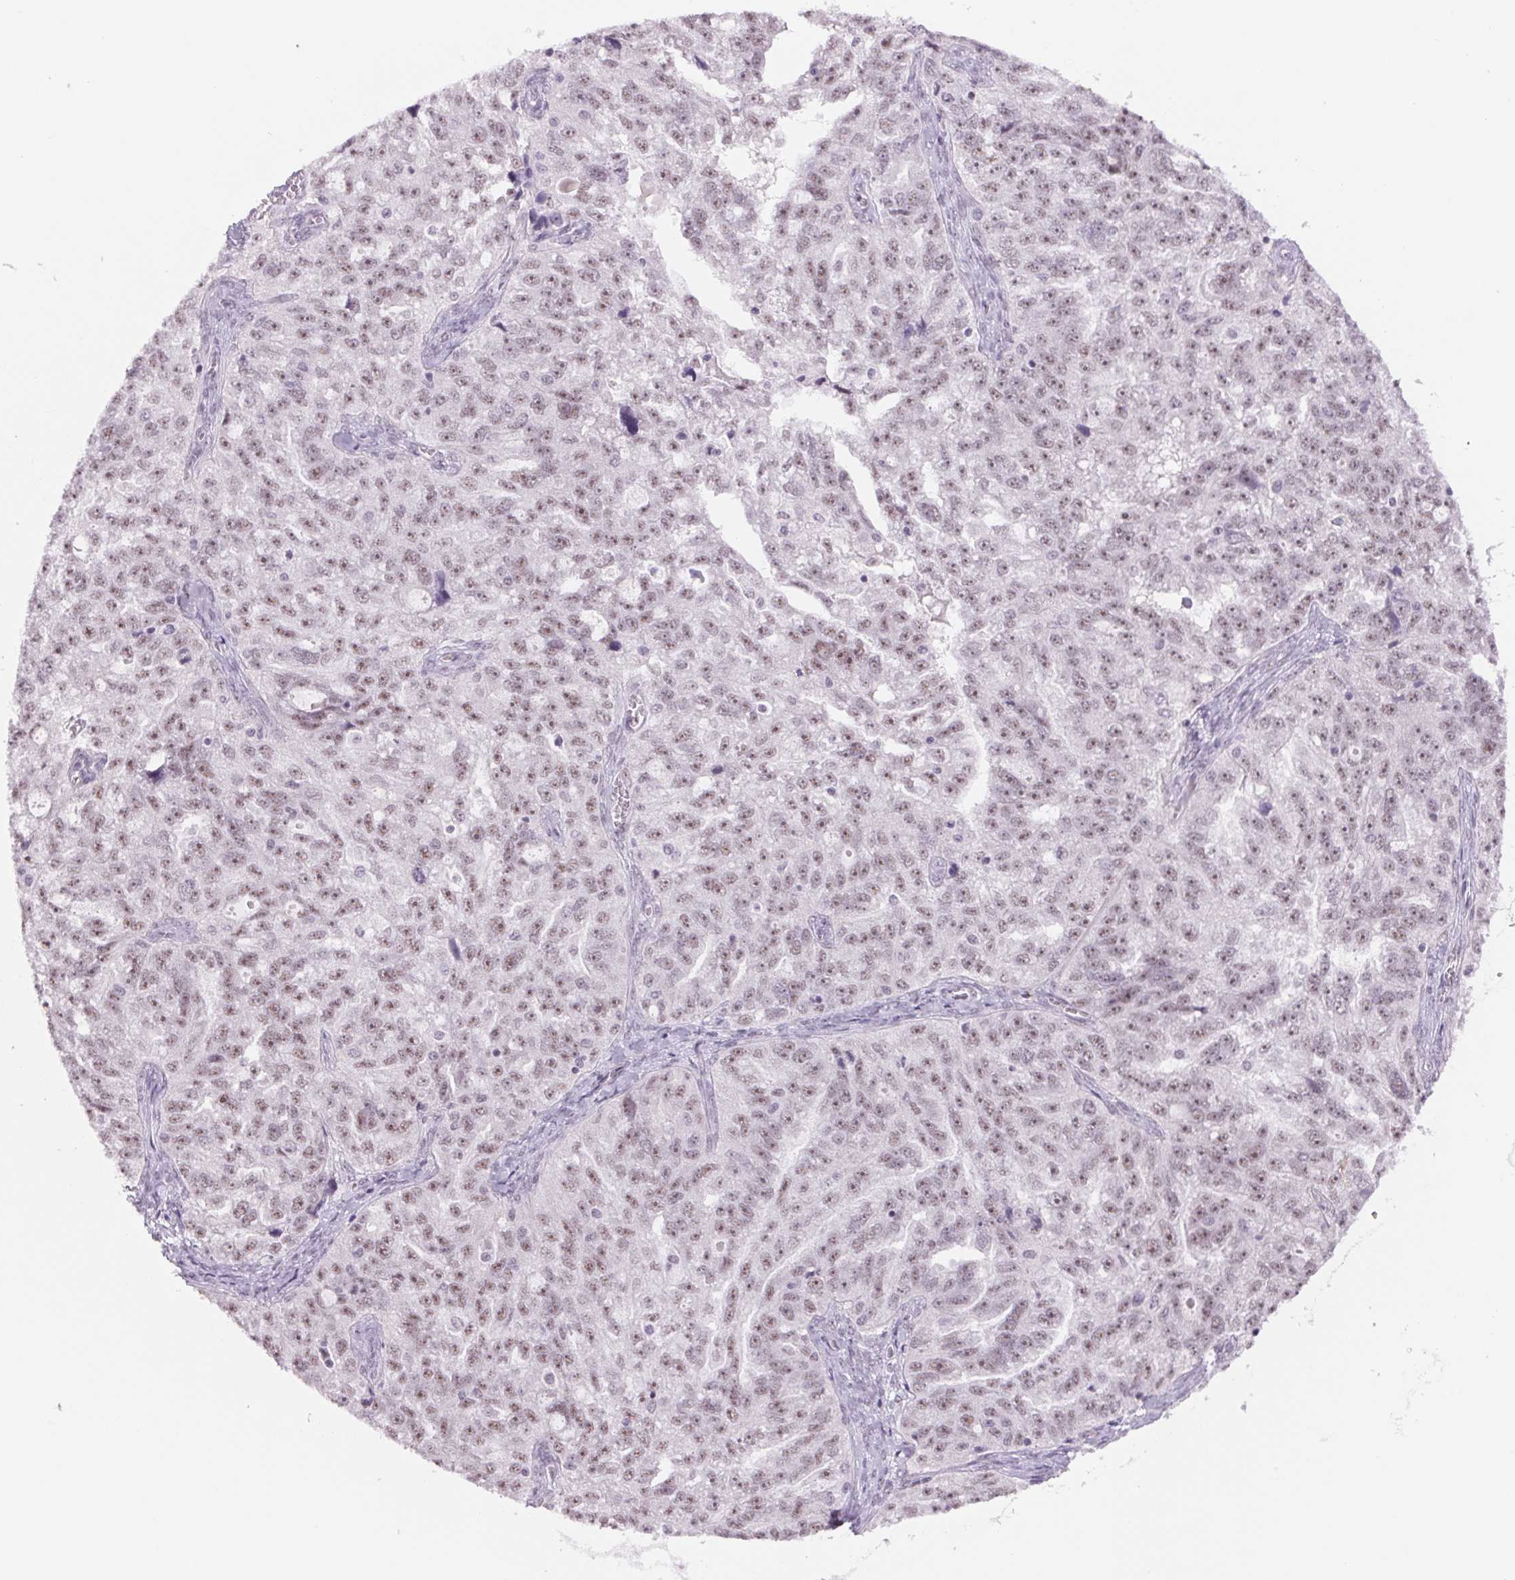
{"staining": {"intensity": "weak", "quantity": "25%-75%", "location": "nuclear"}, "tissue": "ovarian cancer", "cell_type": "Tumor cells", "image_type": "cancer", "snomed": [{"axis": "morphology", "description": "Cystadenocarcinoma, serous, NOS"}, {"axis": "topography", "description": "Ovary"}], "caption": "Weak nuclear protein positivity is seen in about 25%-75% of tumor cells in ovarian cancer. (DAB (3,3'-diaminobenzidine) = brown stain, brightfield microscopy at high magnification).", "gene": "ZC3H14", "patient": {"sex": "female", "age": 51}}